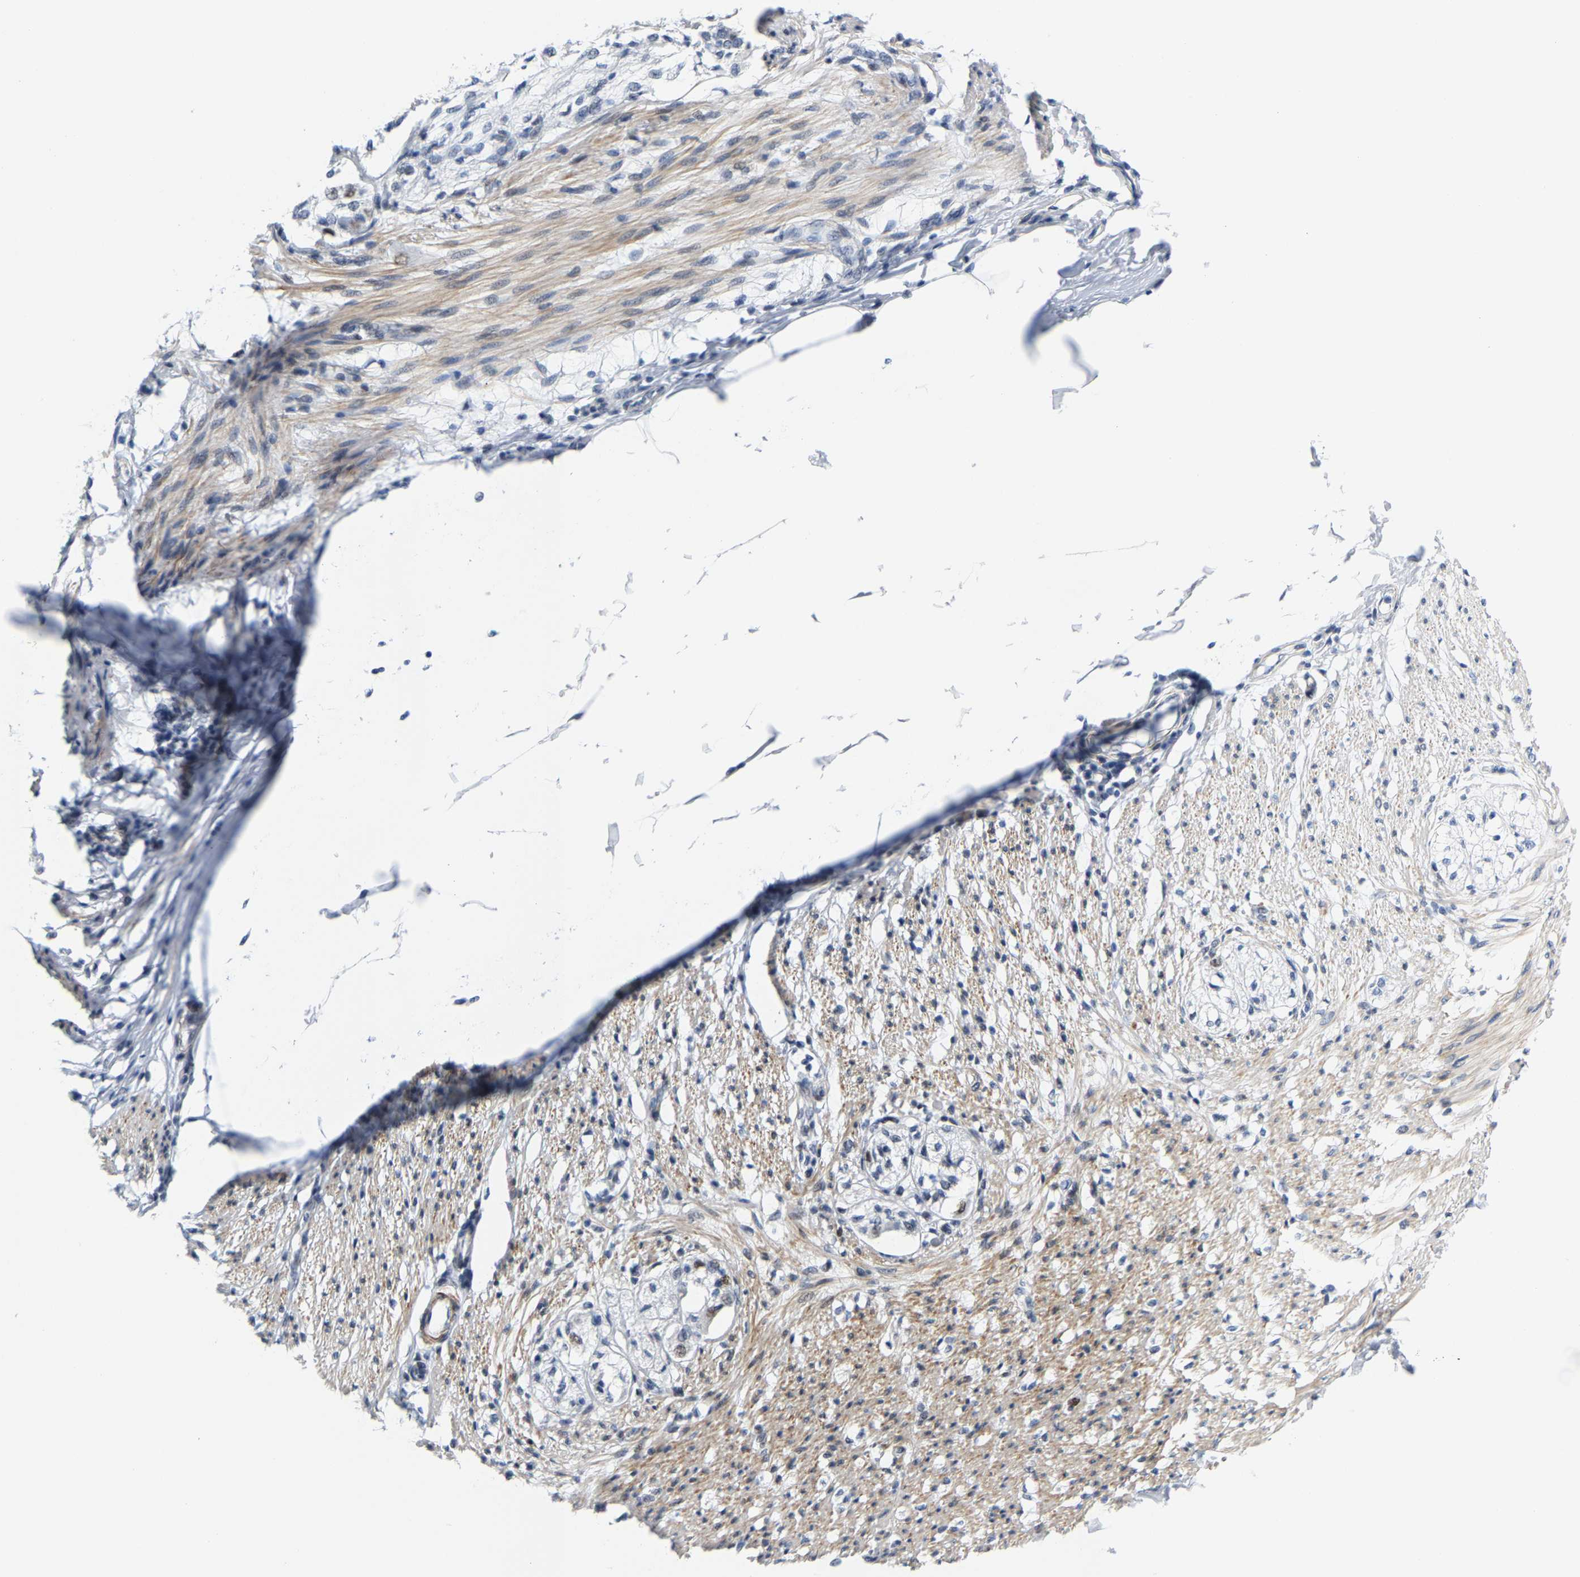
{"staining": {"intensity": "moderate", "quantity": "25%-75%", "location": "cytoplasmic/membranous"}, "tissue": "smooth muscle", "cell_type": "Smooth muscle cells", "image_type": "normal", "snomed": [{"axis": "morphology", "description": "Normal tissue, NOS"}, {"axis": "morphology", "description": "Adenocarcinoma, NOS"}, {"axis": "topography", "description": "Colon"}, {"axis": "topography", "description": "Peripheral nerve tissue"}], "caption": "Immunohistochemical staining of unremarkable smooth muscle shows 25%-75% levels of moderate cytoplasmic/membranous protein positivity in about 25%-75% of smooth muscle cells.", "gene": "FAM180A", "patient": {"sex": "male", "age": 14}}